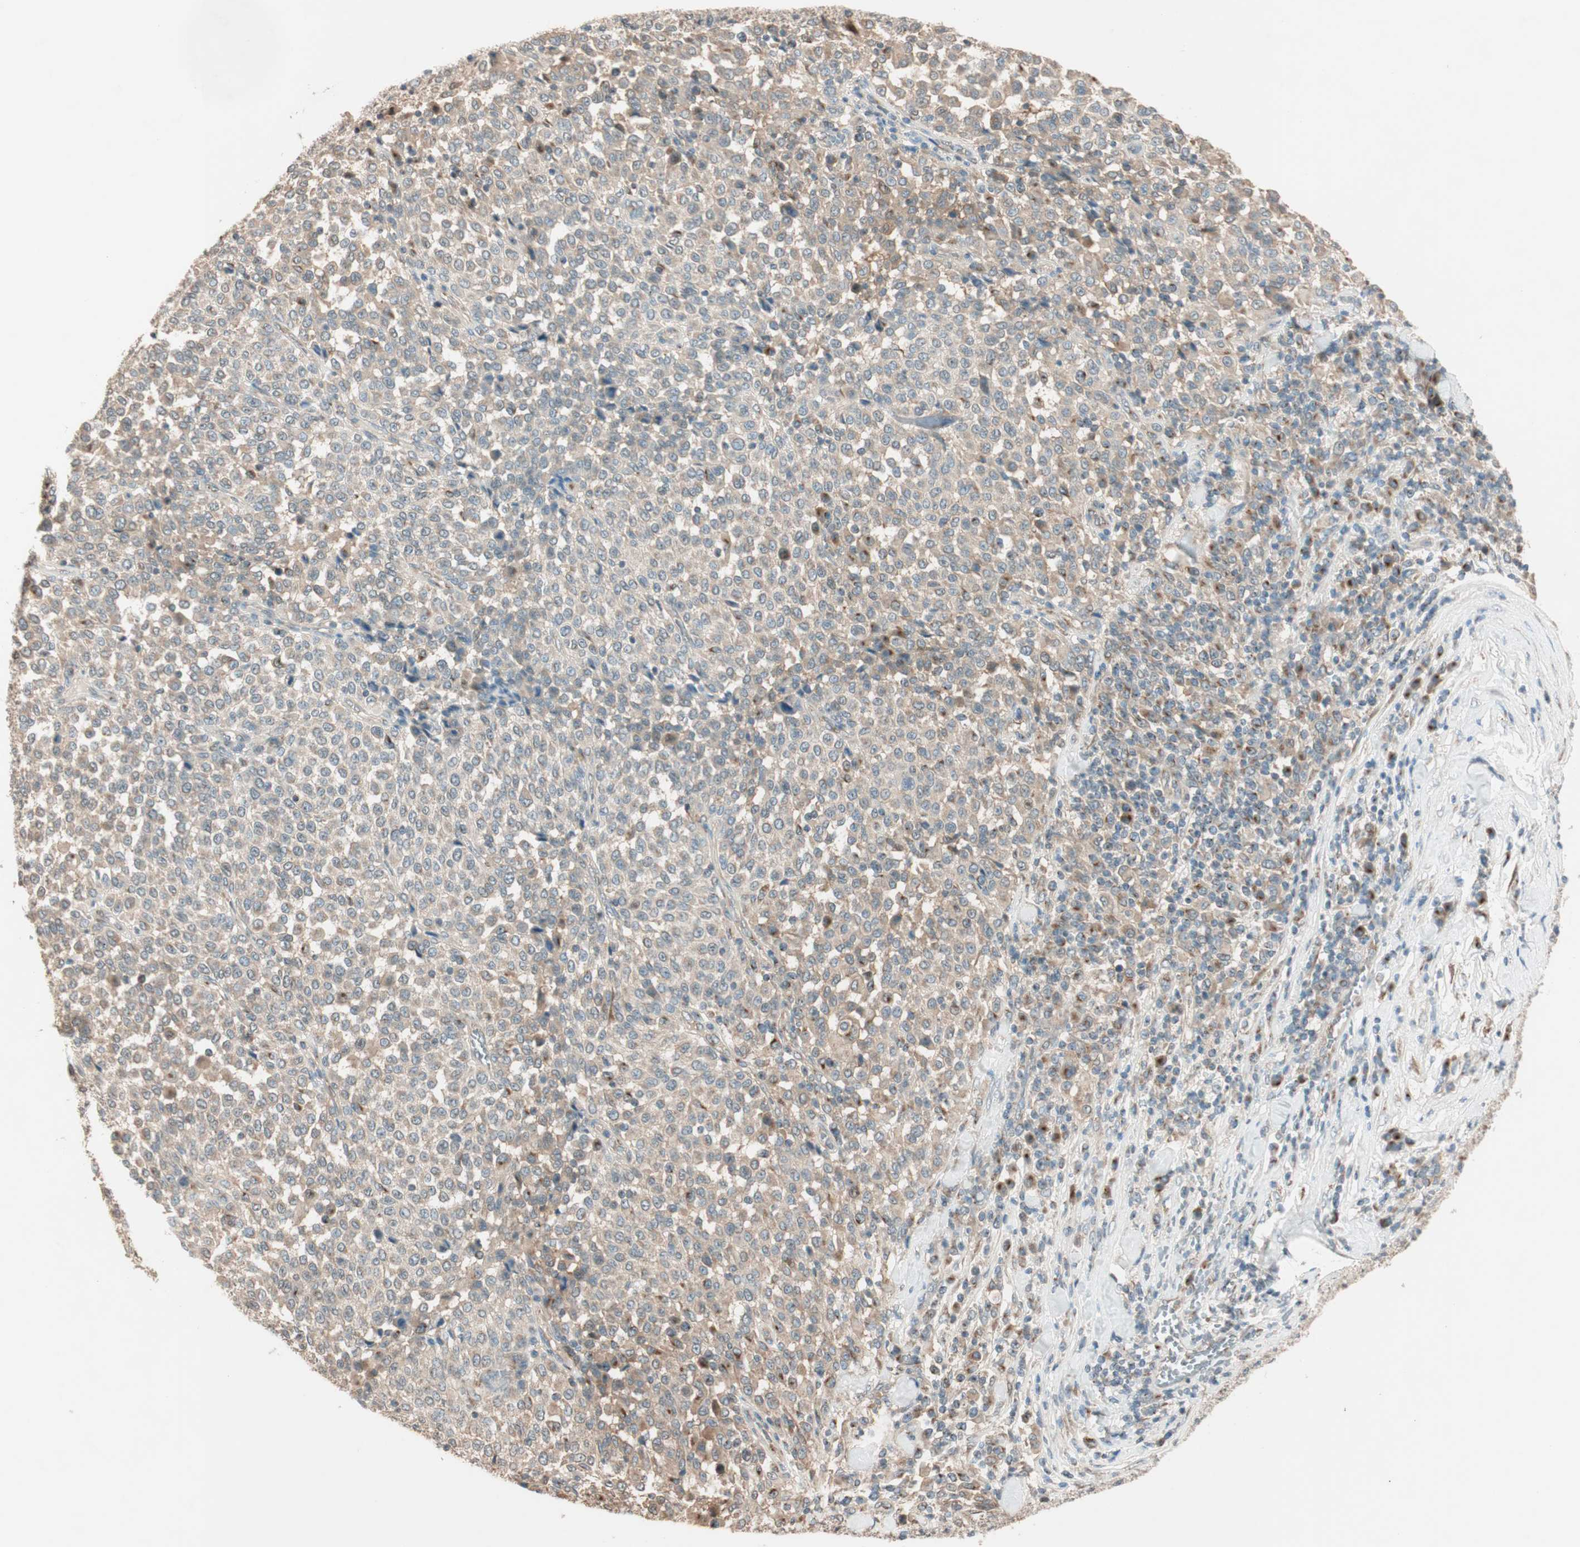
{"staining": {"intensity": "weak", "quantity": "25%-75%", "location": "cytoplasmic/membranous"}, "tissue": "melanoma", "cell_type": "Tumor cells", "image_type": "cancer", "snomed": [{"axis": "morphology", "description": "Malignant melanoma, Metastatic site"}, {"axis": "topography", "description": "Pancreas"}], "caption": "DAB (3,3'-diaminobenzidine) immunohistochemical staining of human melanoma displays weak cytoplasmic/membranous protein expression in approximately 25%-75% of tumor cells.", "gene": "SEC16A", "patient": {"sex": "female", "age": 30}}